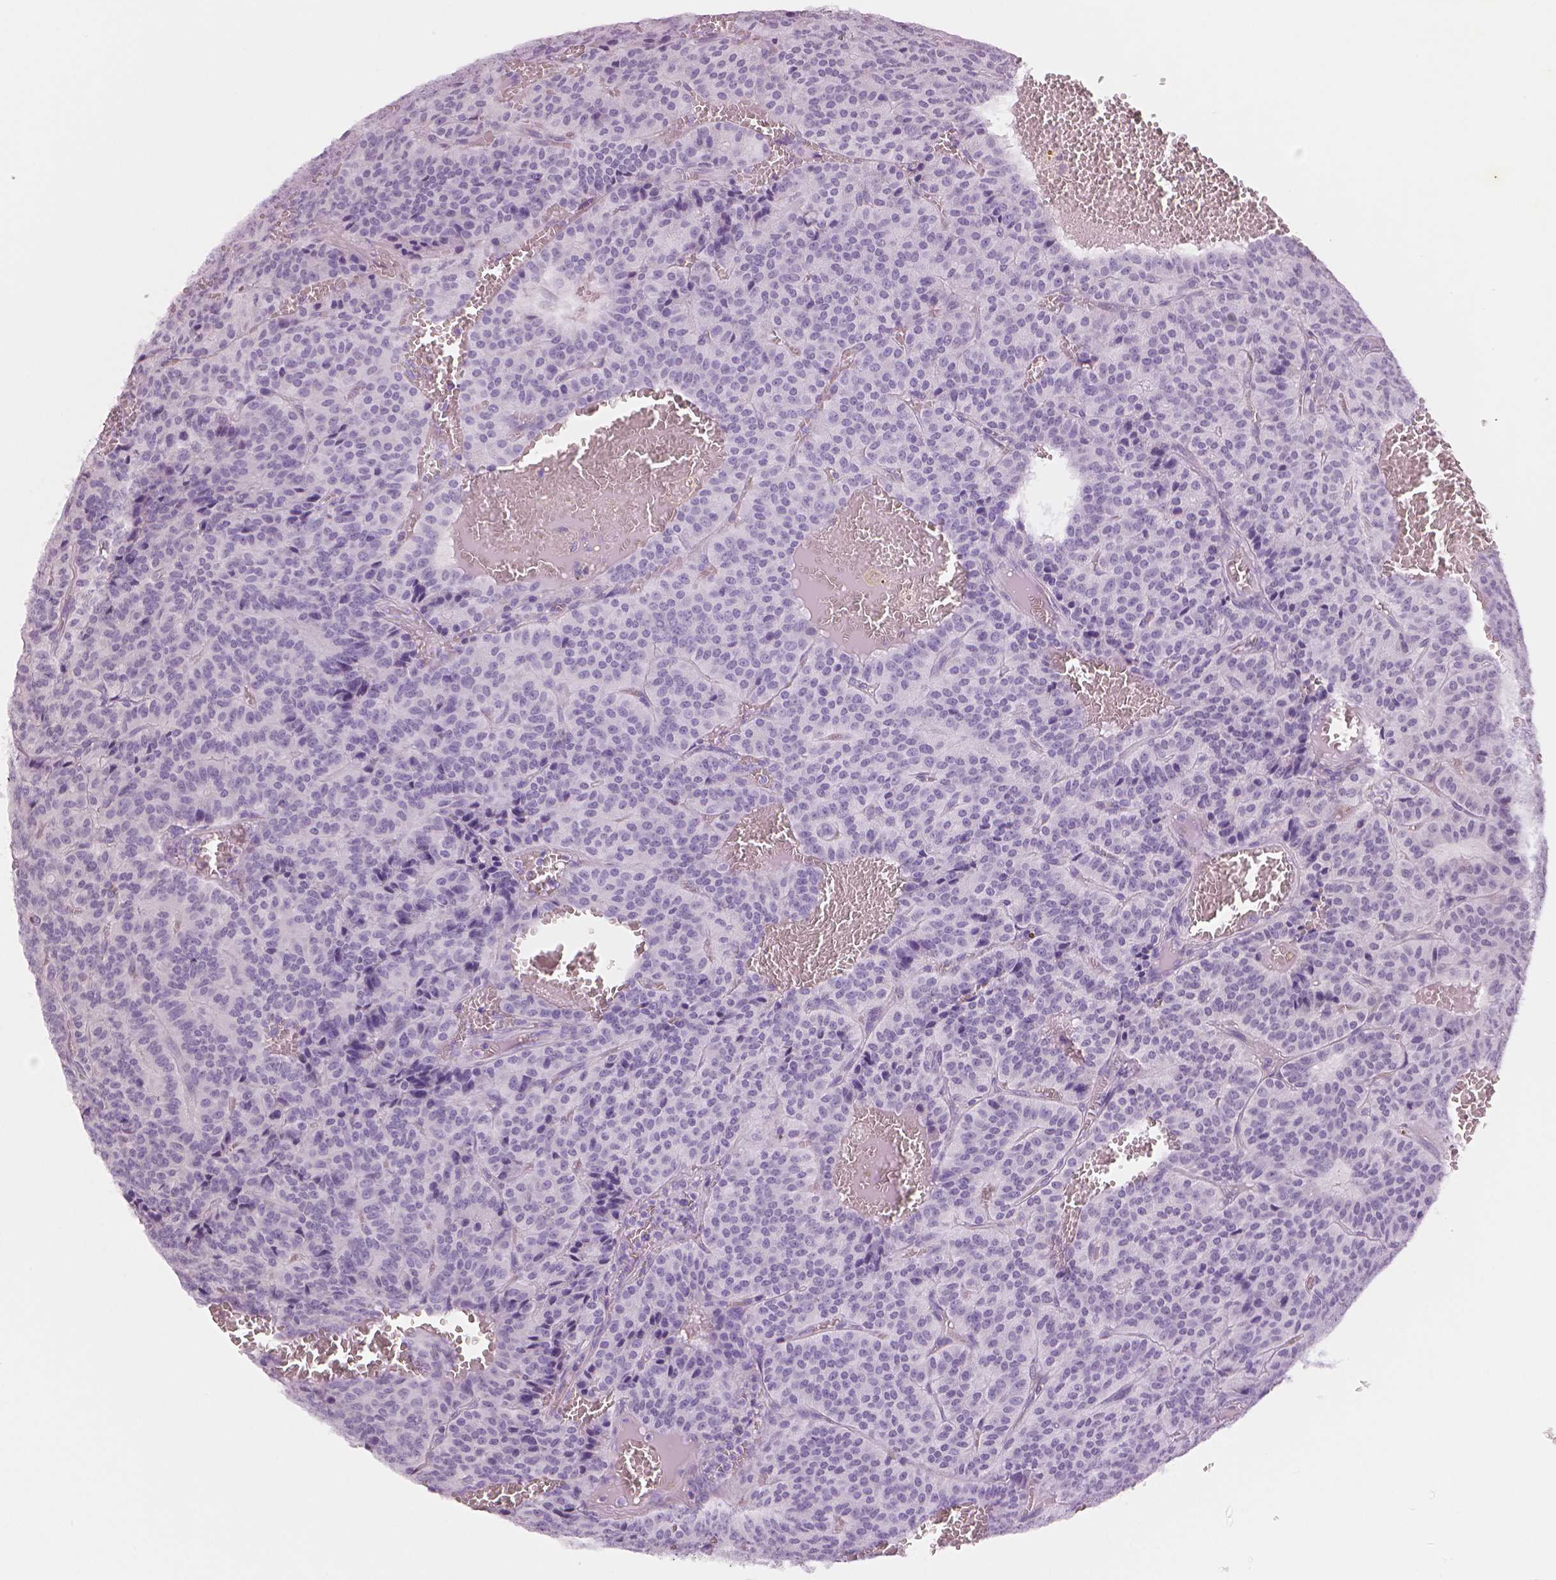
{"staining": {"intensity": "strong", "quantity": "<25%", "location": "nuclear"}, "tissue": "carcinoid", "cell_type": "Tumor cells", "image_type": "cancer", "snomed": [{"axis": "morphology", "description": "Carcinoid, malignant, NOS"}, {"axis": "topography", "description": "Lung"}], "caption": "Protein staining demonstrates strong nuclear staining in approximately <25% of tumor cells in carcinoid.", "gene": "MKI67", "patient": {"sex": "male", "age": 70}}